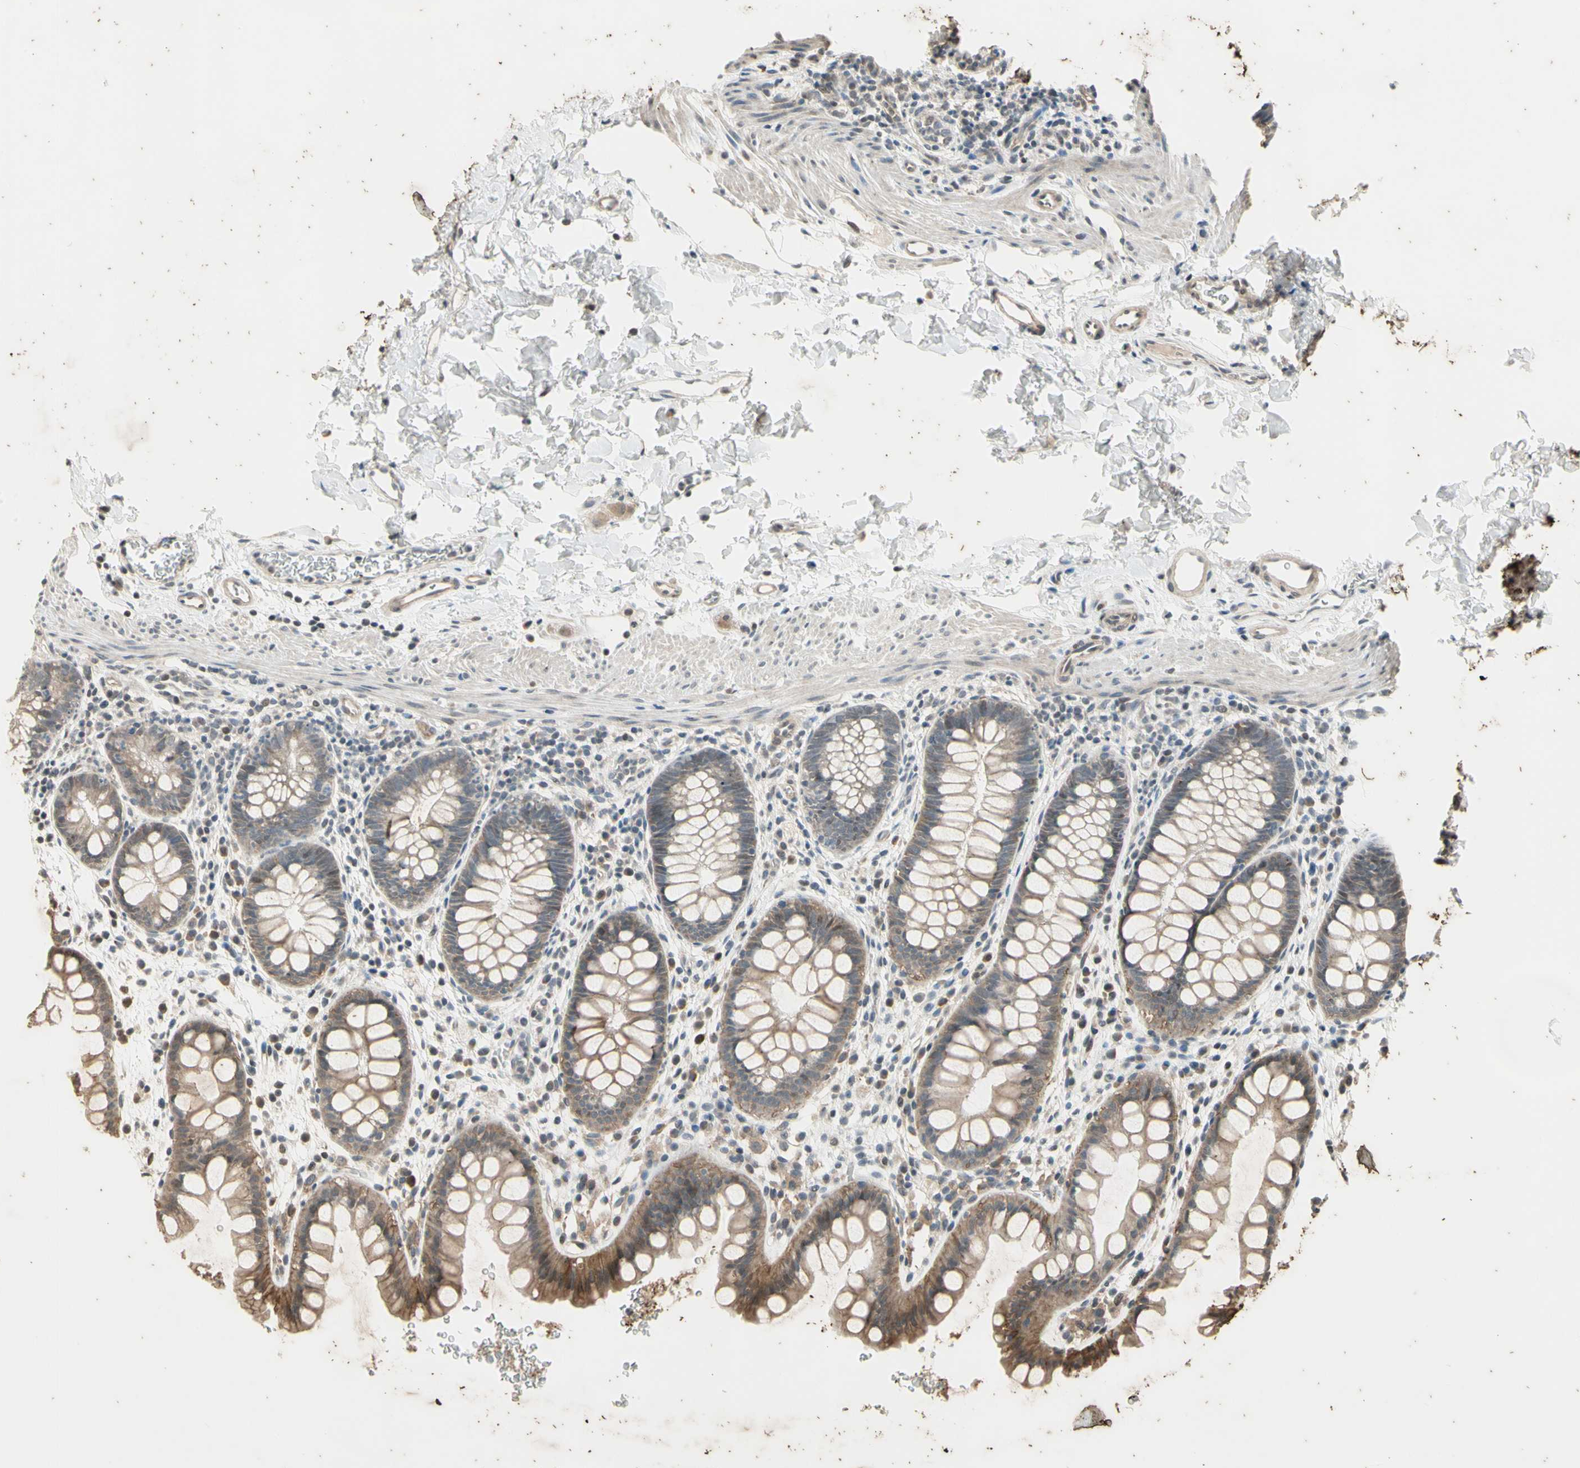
{"staining": {"intensity": "moderate", "quantity": "25%-75%", "location": "cytoplasmic/membranous"}, "tissue": "rectum", "cell_type": "Glandular cells", "image_type": "normal", "snomed": [{"axis": "morphology", "description": "Normal tissue, NOS"}, {"axis": "topography", "description": "Rectum"}], "caption": "Immunohistochemistry (IHC) of unremarkable rectum demonstrates medium levels of moderate cytoplasmic/membranous expression in about 25%-75% of glandular cells.", "gene": "EFNB2", "patient": {"sex": "female", "age": 24}}